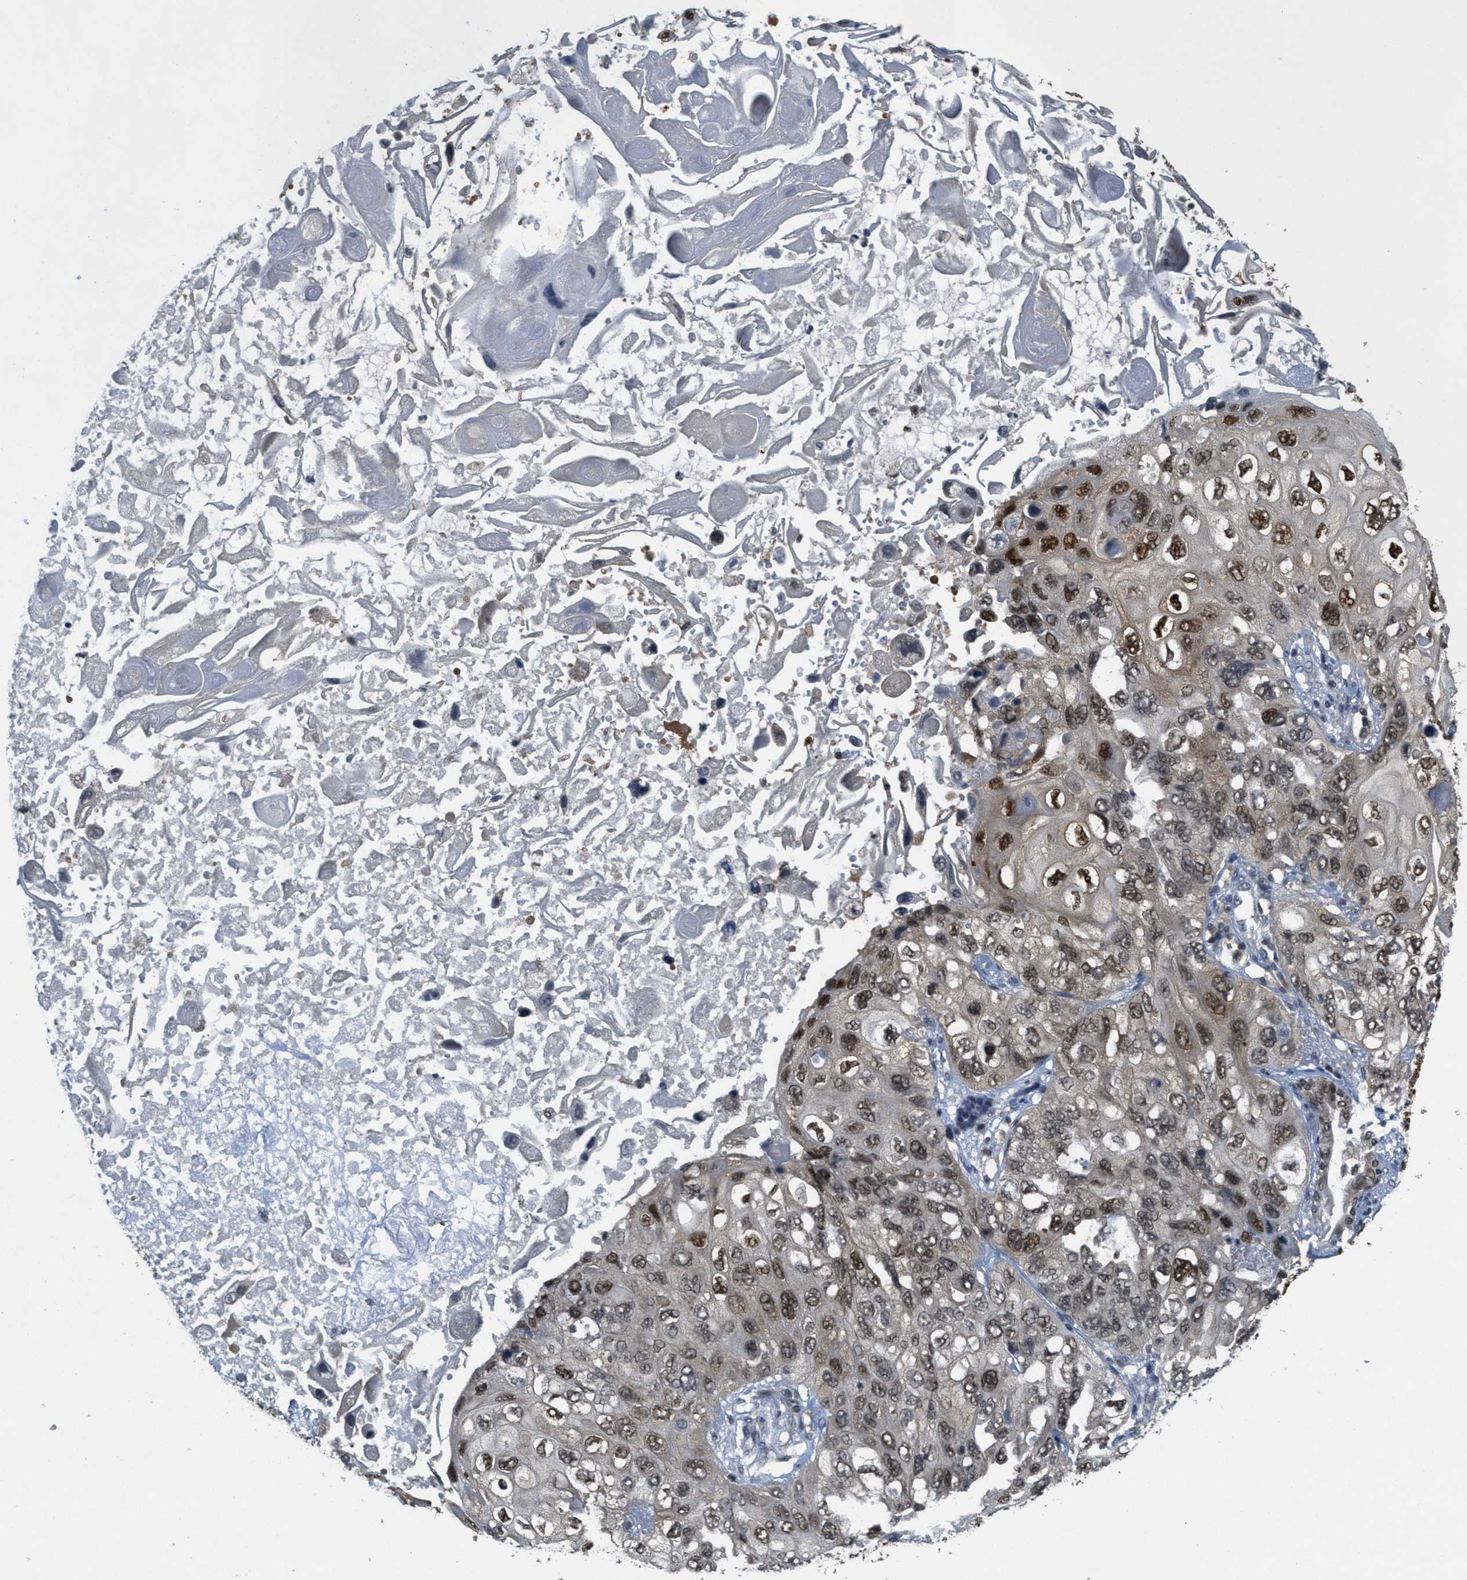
{"staining": {"intensity": "strong", "quantity": ">75%", "location": "nuclear"}, "tissue": "lung cancer", "cell_type": "Tumor cells", "image_type": "cancer", "snomed": [{"axis": "morphology", "description": "Squamous cell carcinoma, NOS"}, {"axis": "topography", "description": "Lung"}], "caption": "Immunohistochemistry (IHC) staining of squamous cell carcinoma (lung), which shows high levels of strong nuclear expression in approximately >75% of tumor cells indicating strong nuclear protein staining. The staining was performed using DAB (brown) for protein detection and nuclei were counterstained in hematoxylin (blue).", "gene": "DNAJB1", "patient": {"sex": "female", "age": 73}}